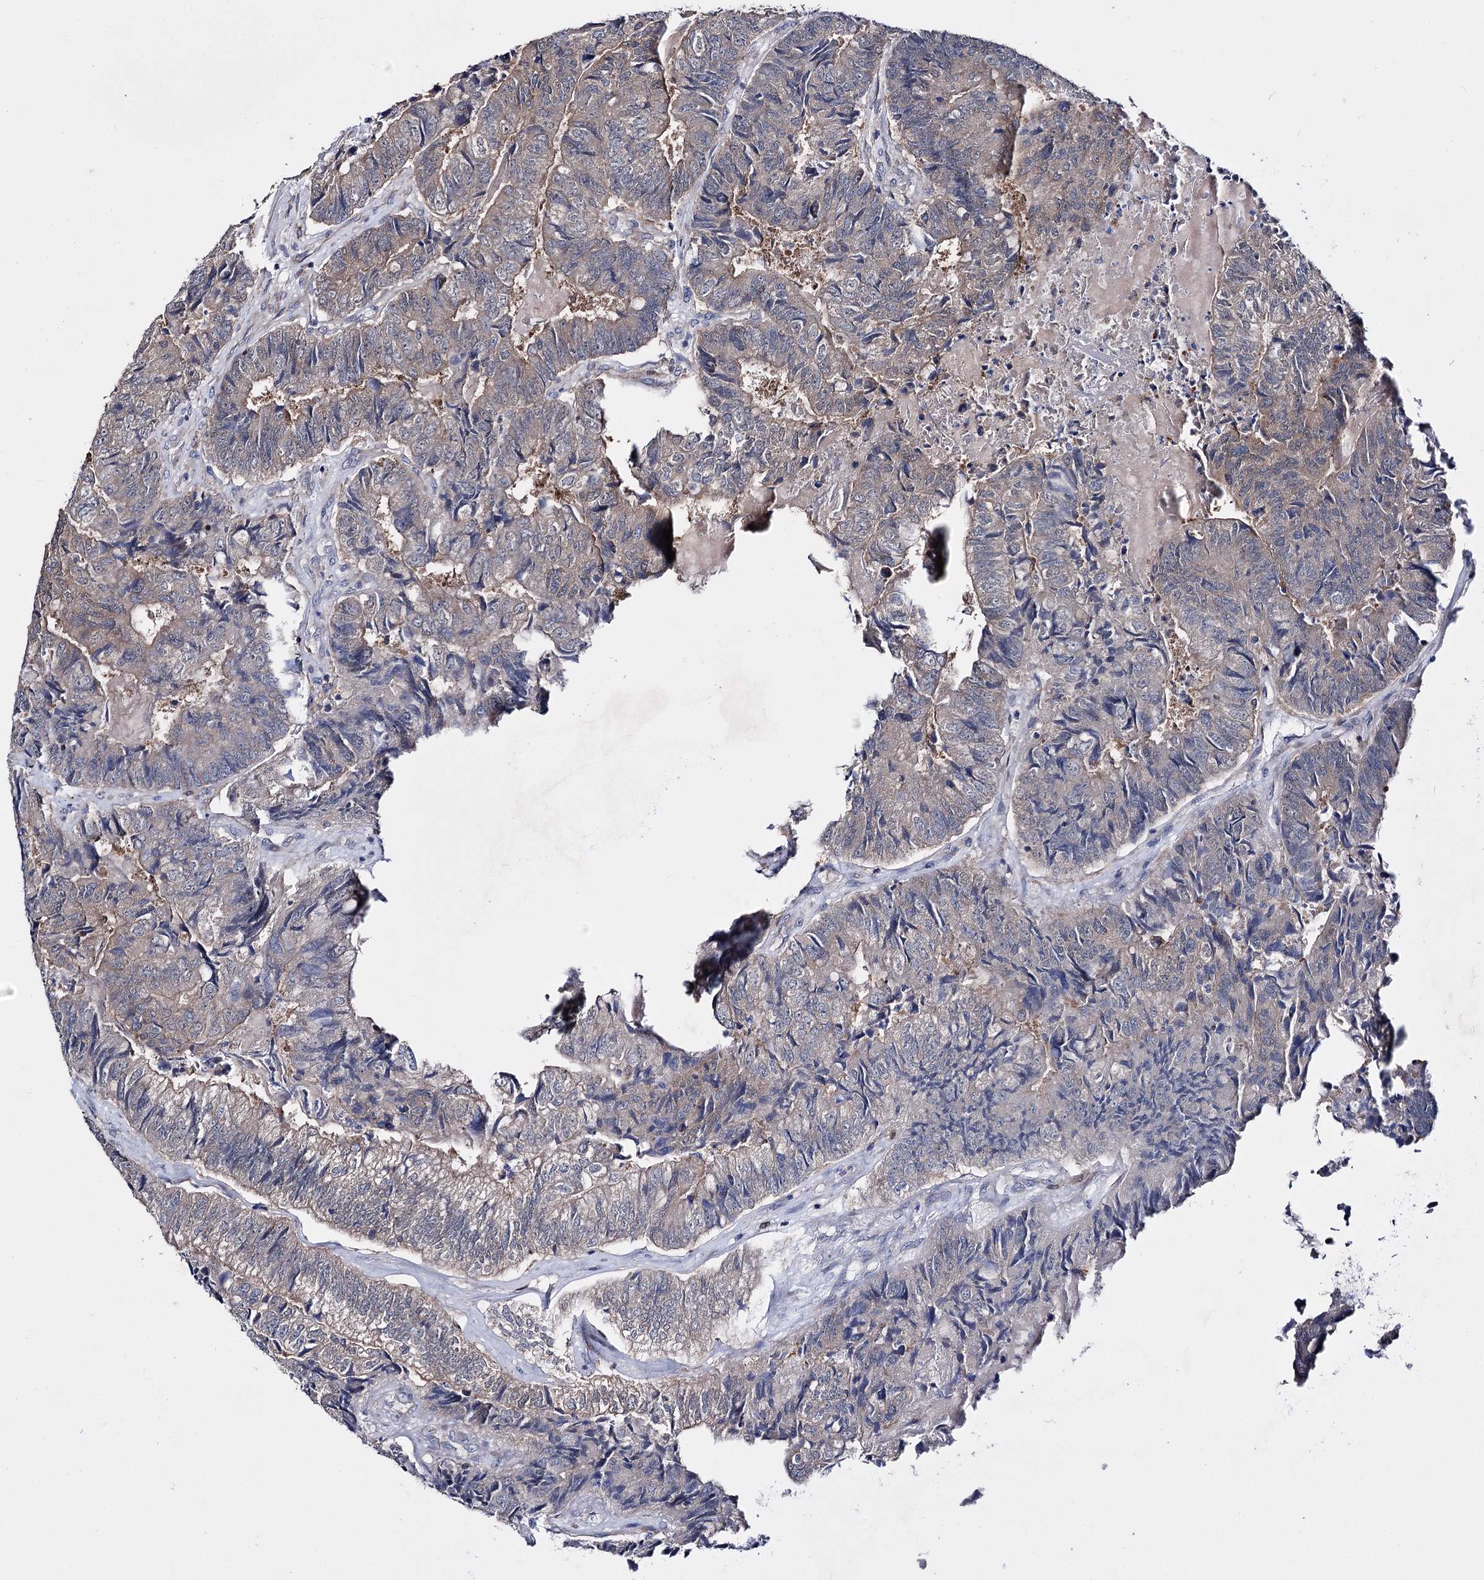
{"staining": {"intensity": "negative", "quantity": "none", "location": "none"}, "tissue": "colorectal cancer", "cell_type": "Tumor cells", "image_type": "cancer", "snomed": [{"axis": "morphology", "description": "Adenocarcinoma, NOS"}, {"axis": "topography", "description": "Colon"}], "caption": "Tumor cells show no significant protein expression in colorectal cancer (adenocarcinoma).", "gene": "PTER", "patient": {"sex": "female", "age": 67}}